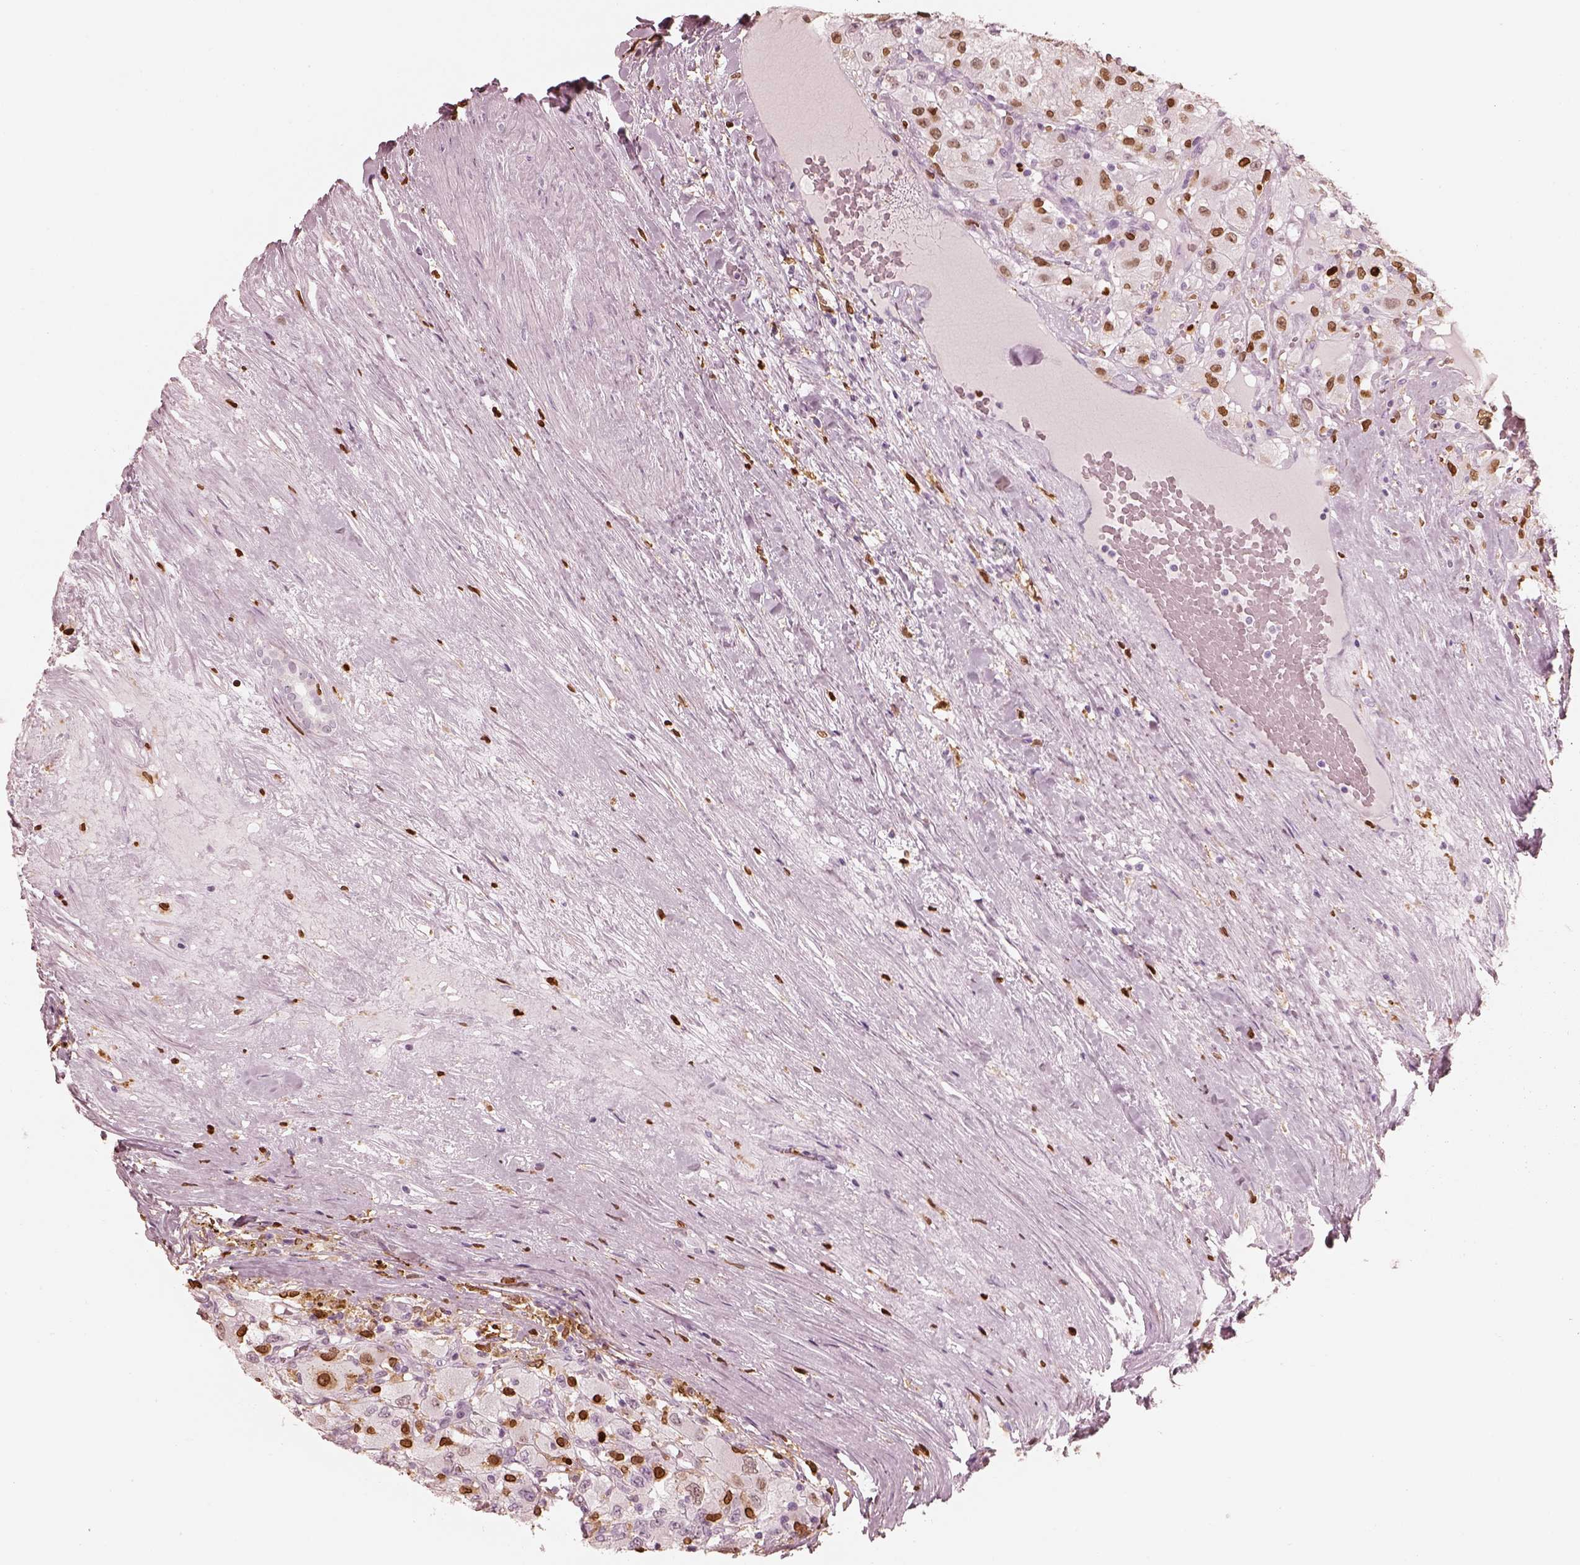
{"staining": {"intensity": "weak", "quantity": "<25%", "location": "nuclear"}, "tissue": "renal cancer", "cell_type": "Tumor cells", "image_type": "cancer", "snomed": [{"axis": "morphology", "description": "Adenocarcinoma, NOS"}, {"axis": "topography", "description": "Kidney"}], "caption": "This is an immunohistochemistry image of renal adenocarcinoma. There is no staining in tumor cells.", "gene": "ALOX5", "patient": {"sex": "female", "age": 67}}